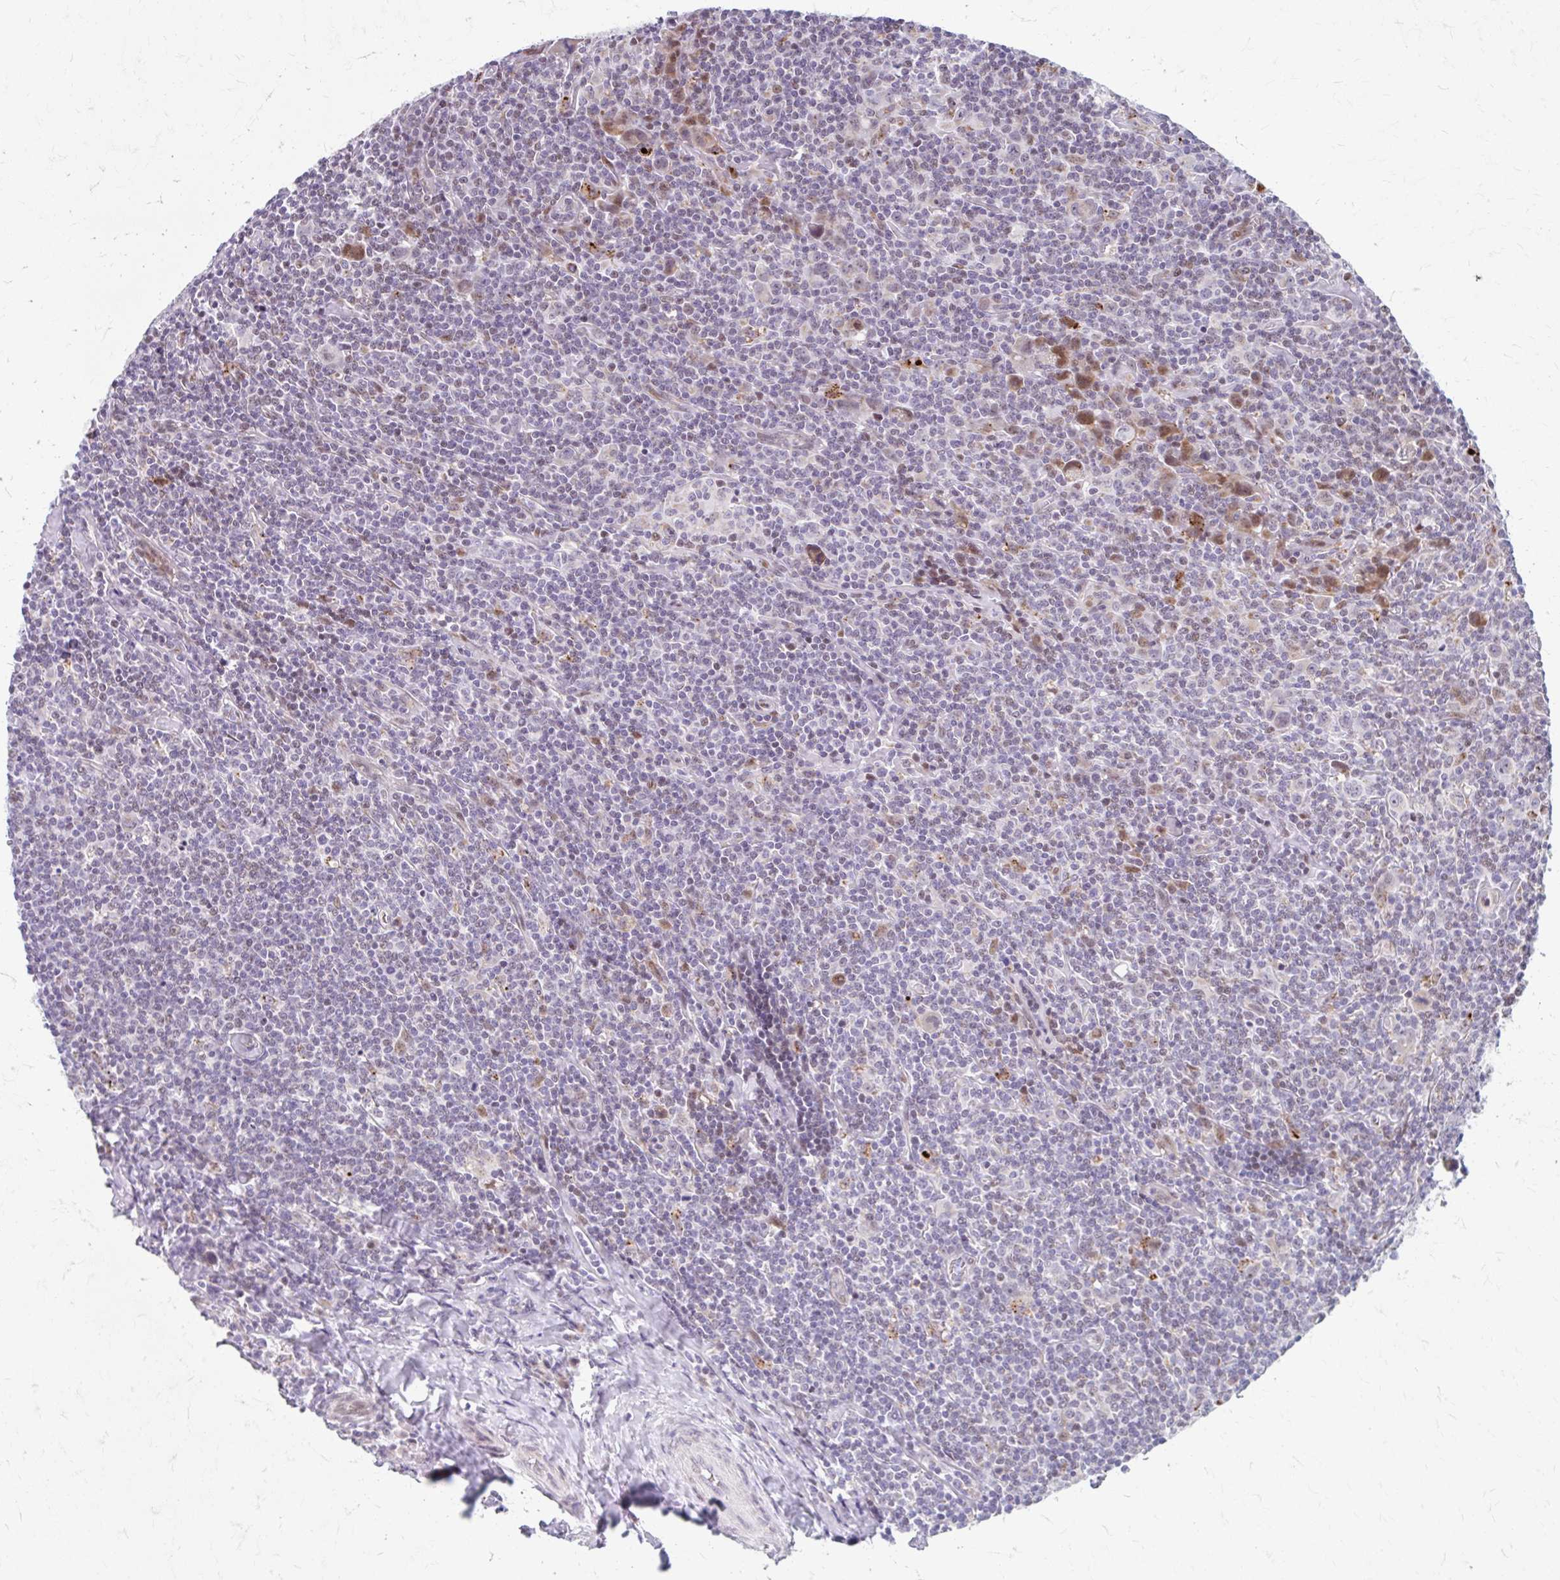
{"staining": {"intensity": "negative", "quantity": "none", "location": "none"}, "tissue": "lymphoma", "cell_type": "Tumor cells", "image_type": "cancer", "snomed": [{"axis": "morphology", "description": "Hodgkin's disease, NOS"}, {"axis": "topography", "description": "Lymph node"}], "caption": "Tumor cells are negative for brown protein staining in lymphoma.", "gene": "BEAN1", "patient": {"sex": "female", "age": 18}}